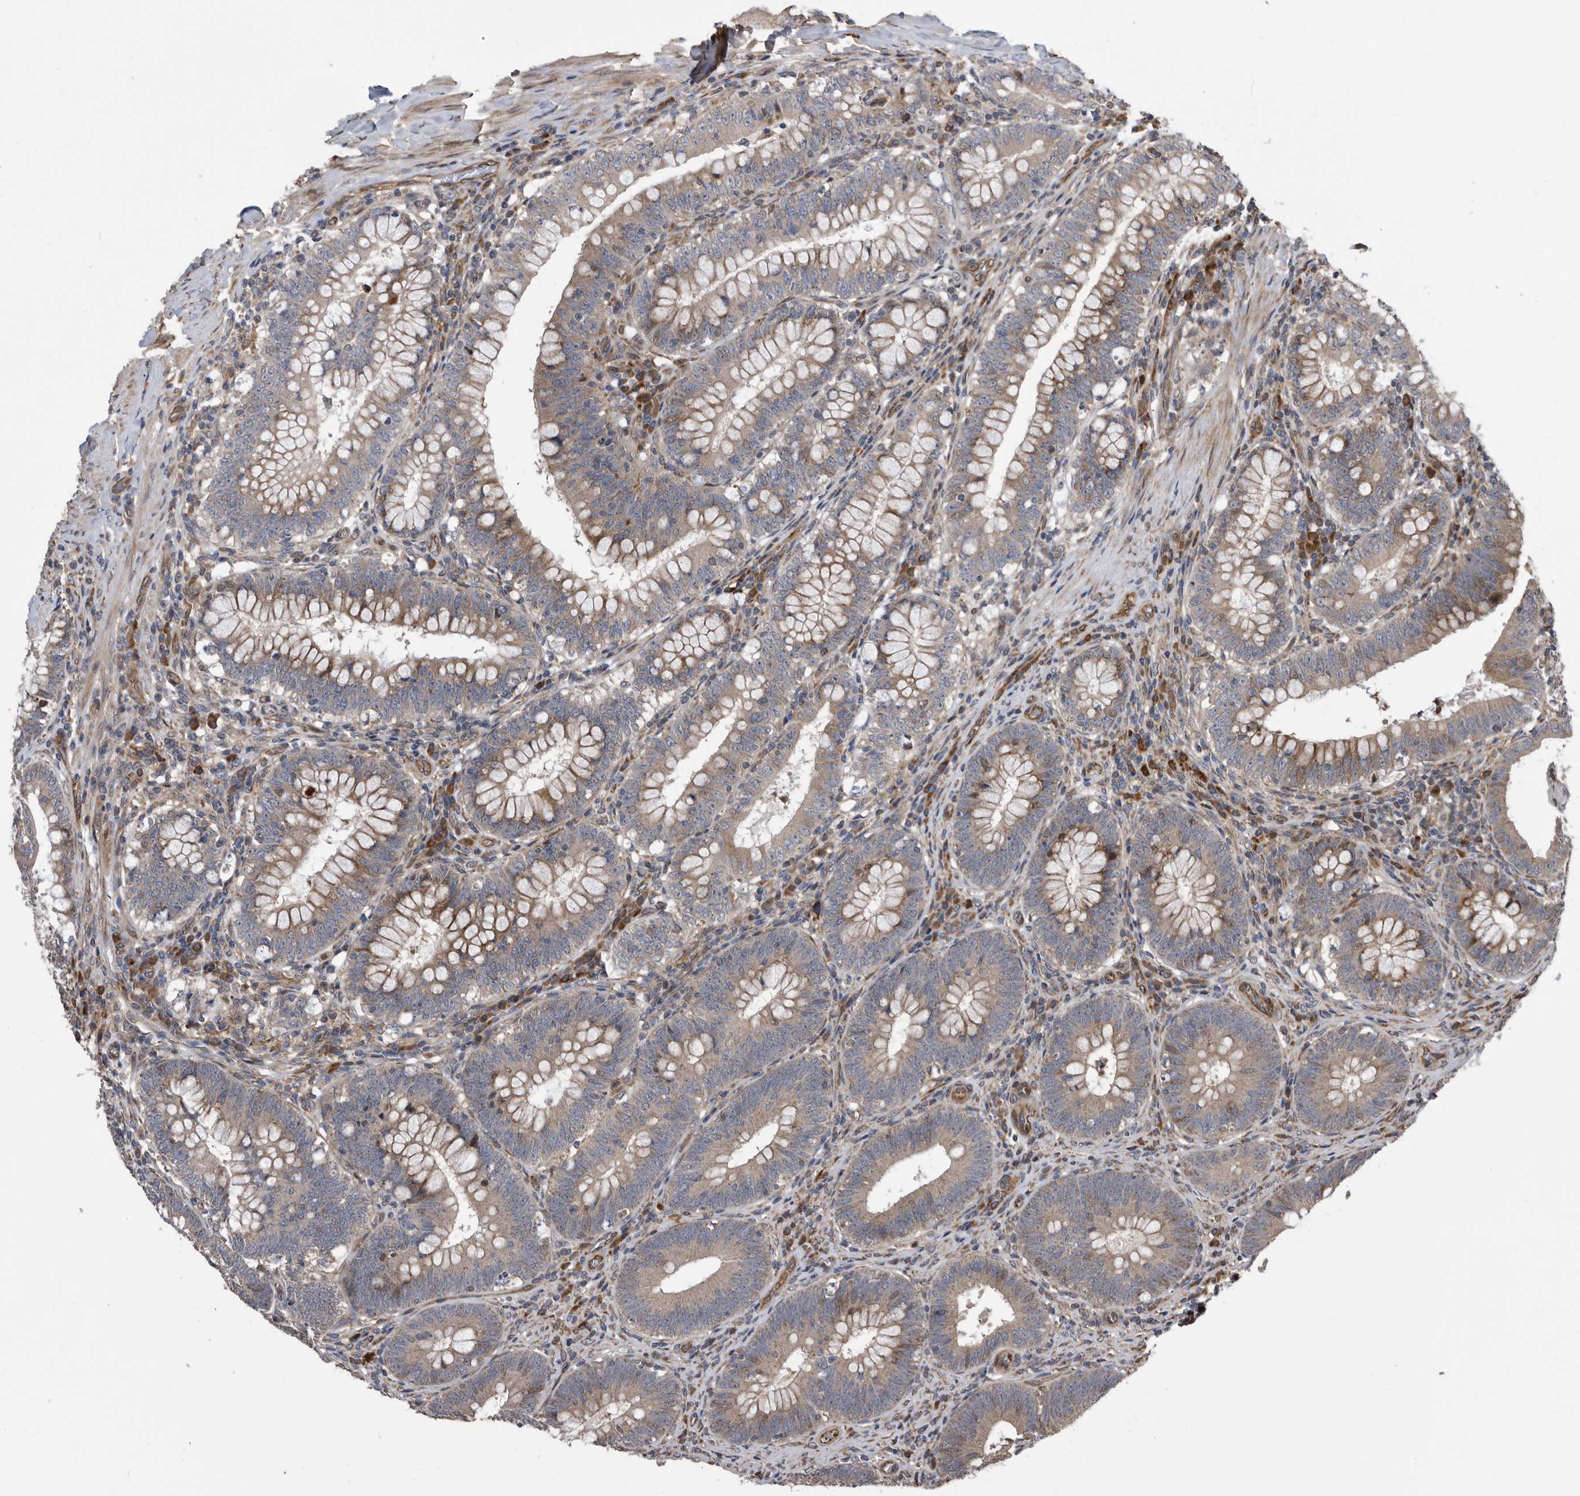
{"staining": {"intensity": "moderate", "quantity": "25%-75%", "location": "cytoplasmic/membranous,nuclear"}, "tissue": "colorectal cancer", "cell_type": "Tumor cells", "image_type": "cancer", "snomed": [{"axis": "morphology", "description": "Normal tissue, NOS"}, {"axis": "topography", "description": "Colon"}], "caption": "Colorectal cancer was stained to show a protein in brown. There is medium levels of moderate cytoplasmic/membranous and nuclear positivity in about 25%-75% of tumor cells.", "gene": "SERINC2", "patient": {"sex": "female", "age": 82}}